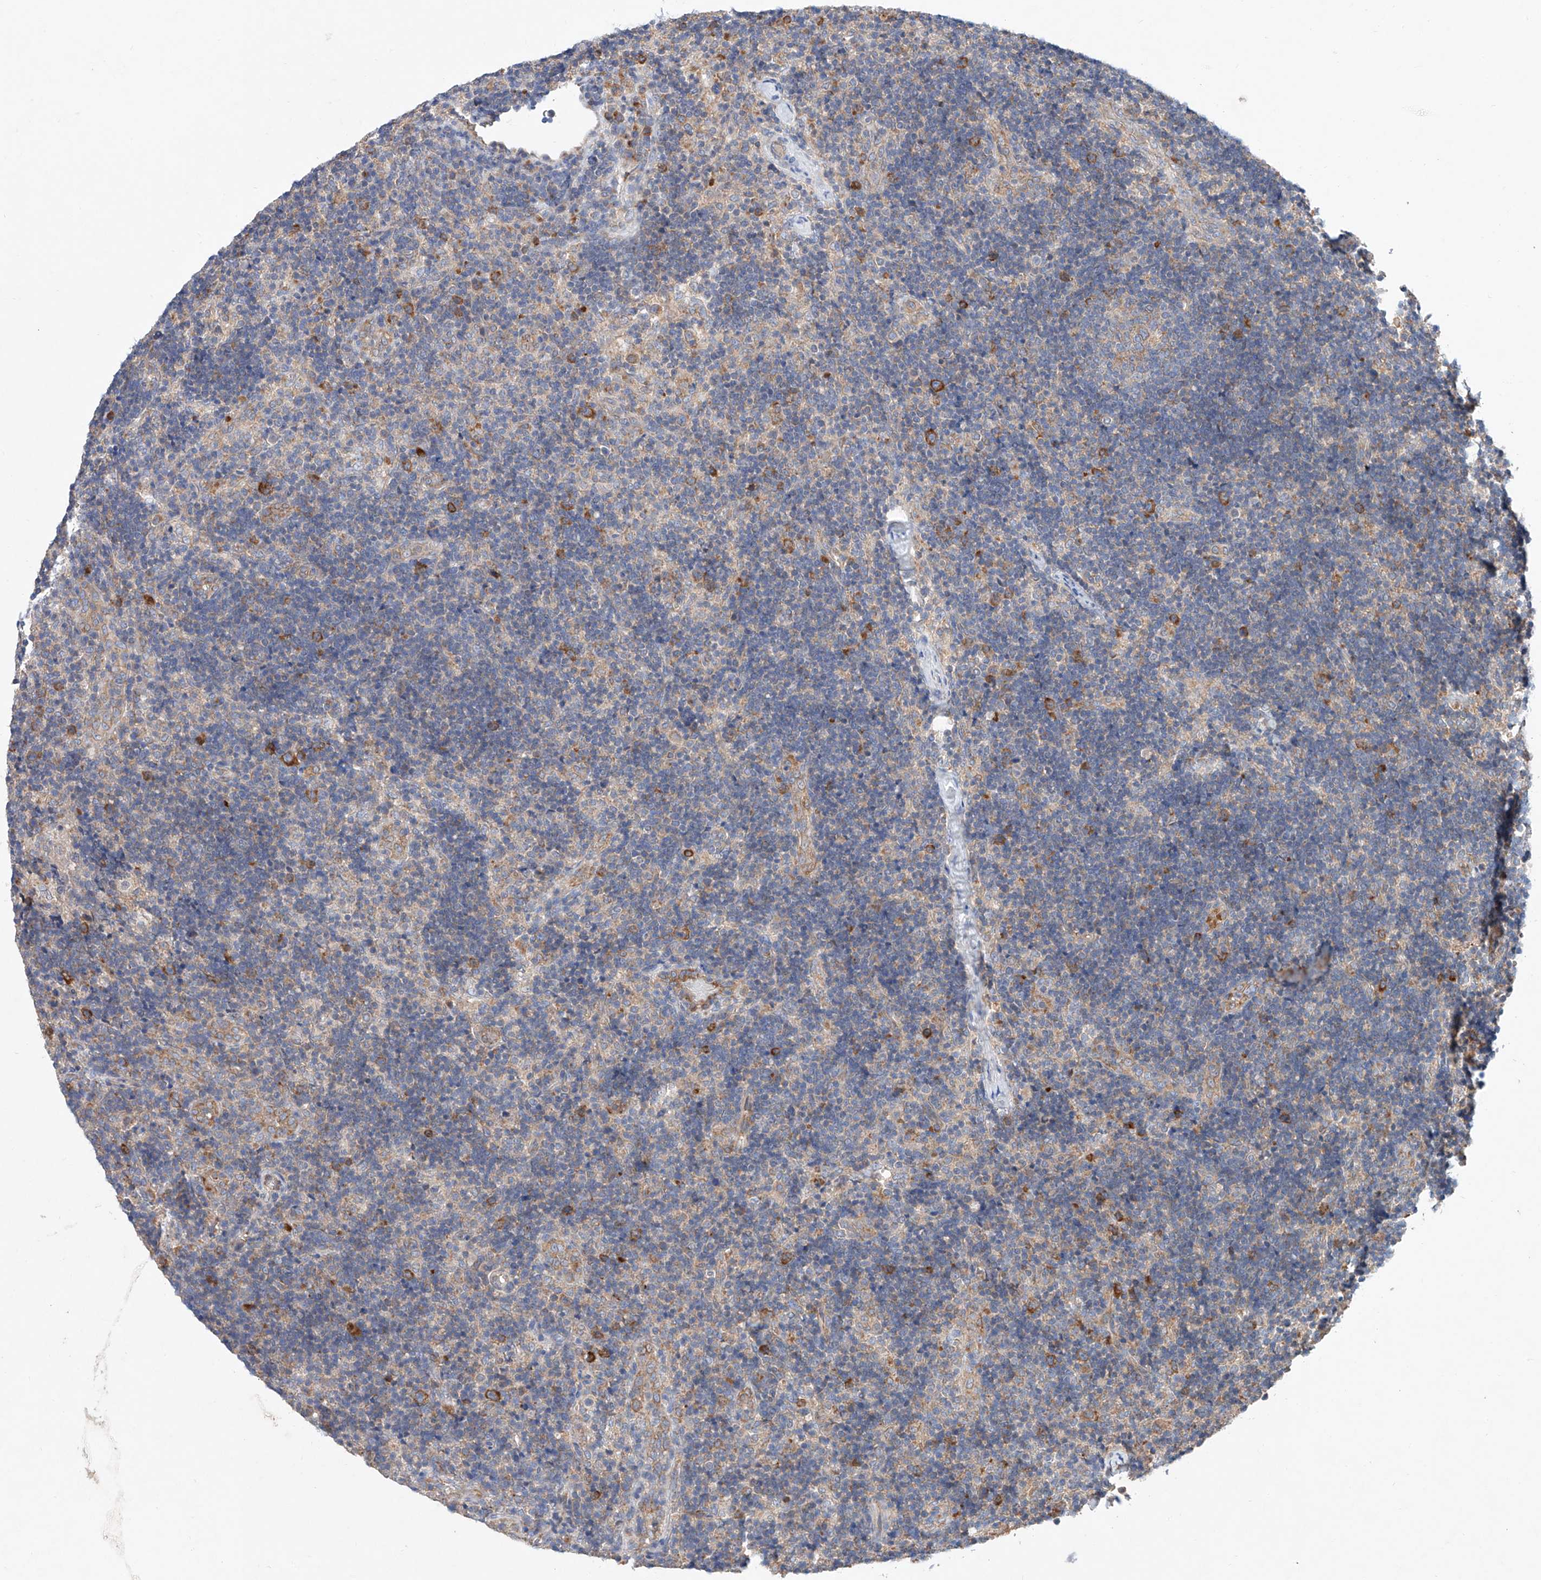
{"staining": {"intensity": "moderate", "quantity": "<25%", "location": "cytoplasmic/membranous"}, "tissue": "lymph node", "cell_type": "Germinal center cells", "image_type": "normal", "snomed": [{"axis": "morphology", "description": "Normal tissue, NOS"}, {"axis": "topography", "description": "Lymph node"}], "caption": "Immunohistochemistry of benign lymph node demonstrates low levels of moderate cytoplasmic/membranous positivity in approximately <25% of germinal center cells. (Brightfield microscopy of DAB IHC at high magnification).", "gene": "FASTK", "patient": {"sex": "female", "age": 22}}